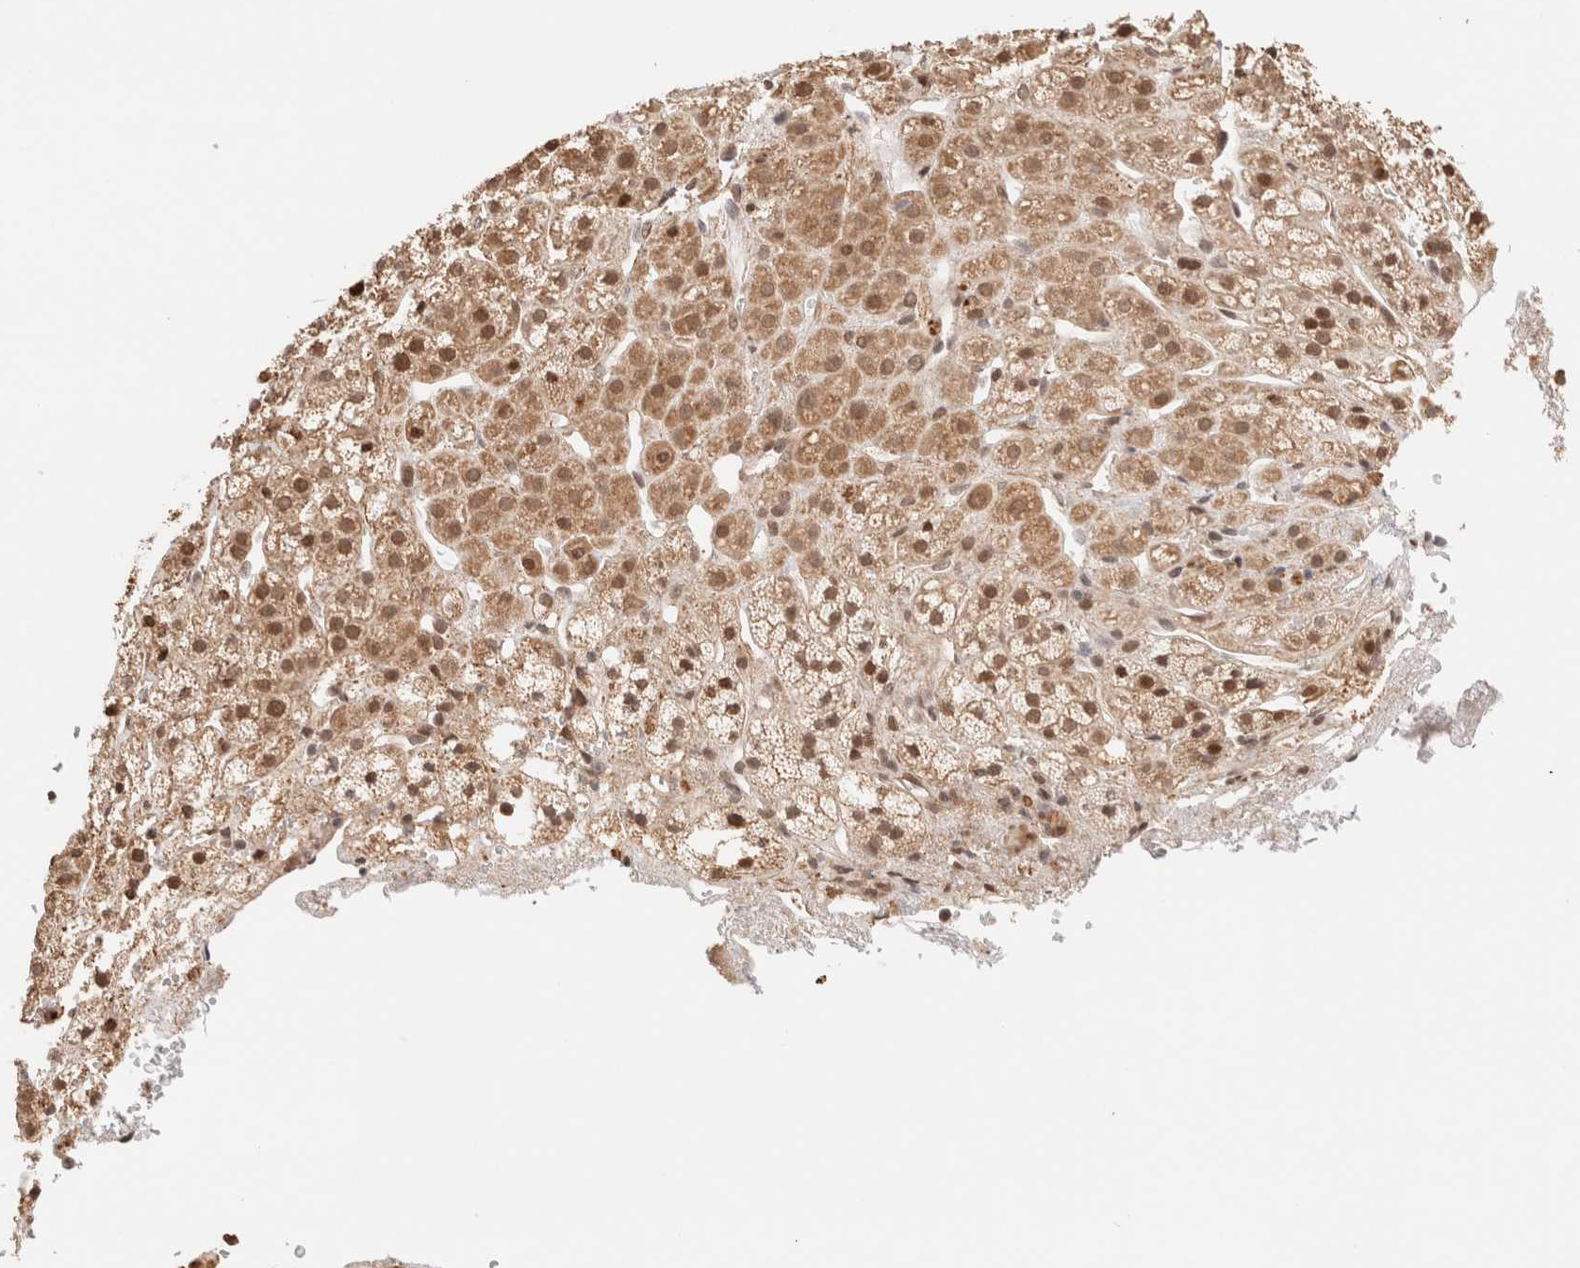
{"staining": {"intensity": "moderate", "quantity": ">75%", "location": "cytoplasmic/membranous,nuclear"}, "tissue": "adrenal gland", "cell_type": "Glandular cells", "image_type": "normal", "snomed": [{"axis": "morphology", "description": "Normal tissue, NOS"}, {"axis": "topography", "description": "Adrenal gland"}], "caption": "Immunohistochemical staining of benign human adrenal gland reveals moderate cytoplasmic/membranous,nuclear protein positivity in approximately >75% of glandular cells. (IHC, brightfield microscopy, high magnification).", "gene": "BRPF3", "patient": {"sex": "male", "age": 56}}